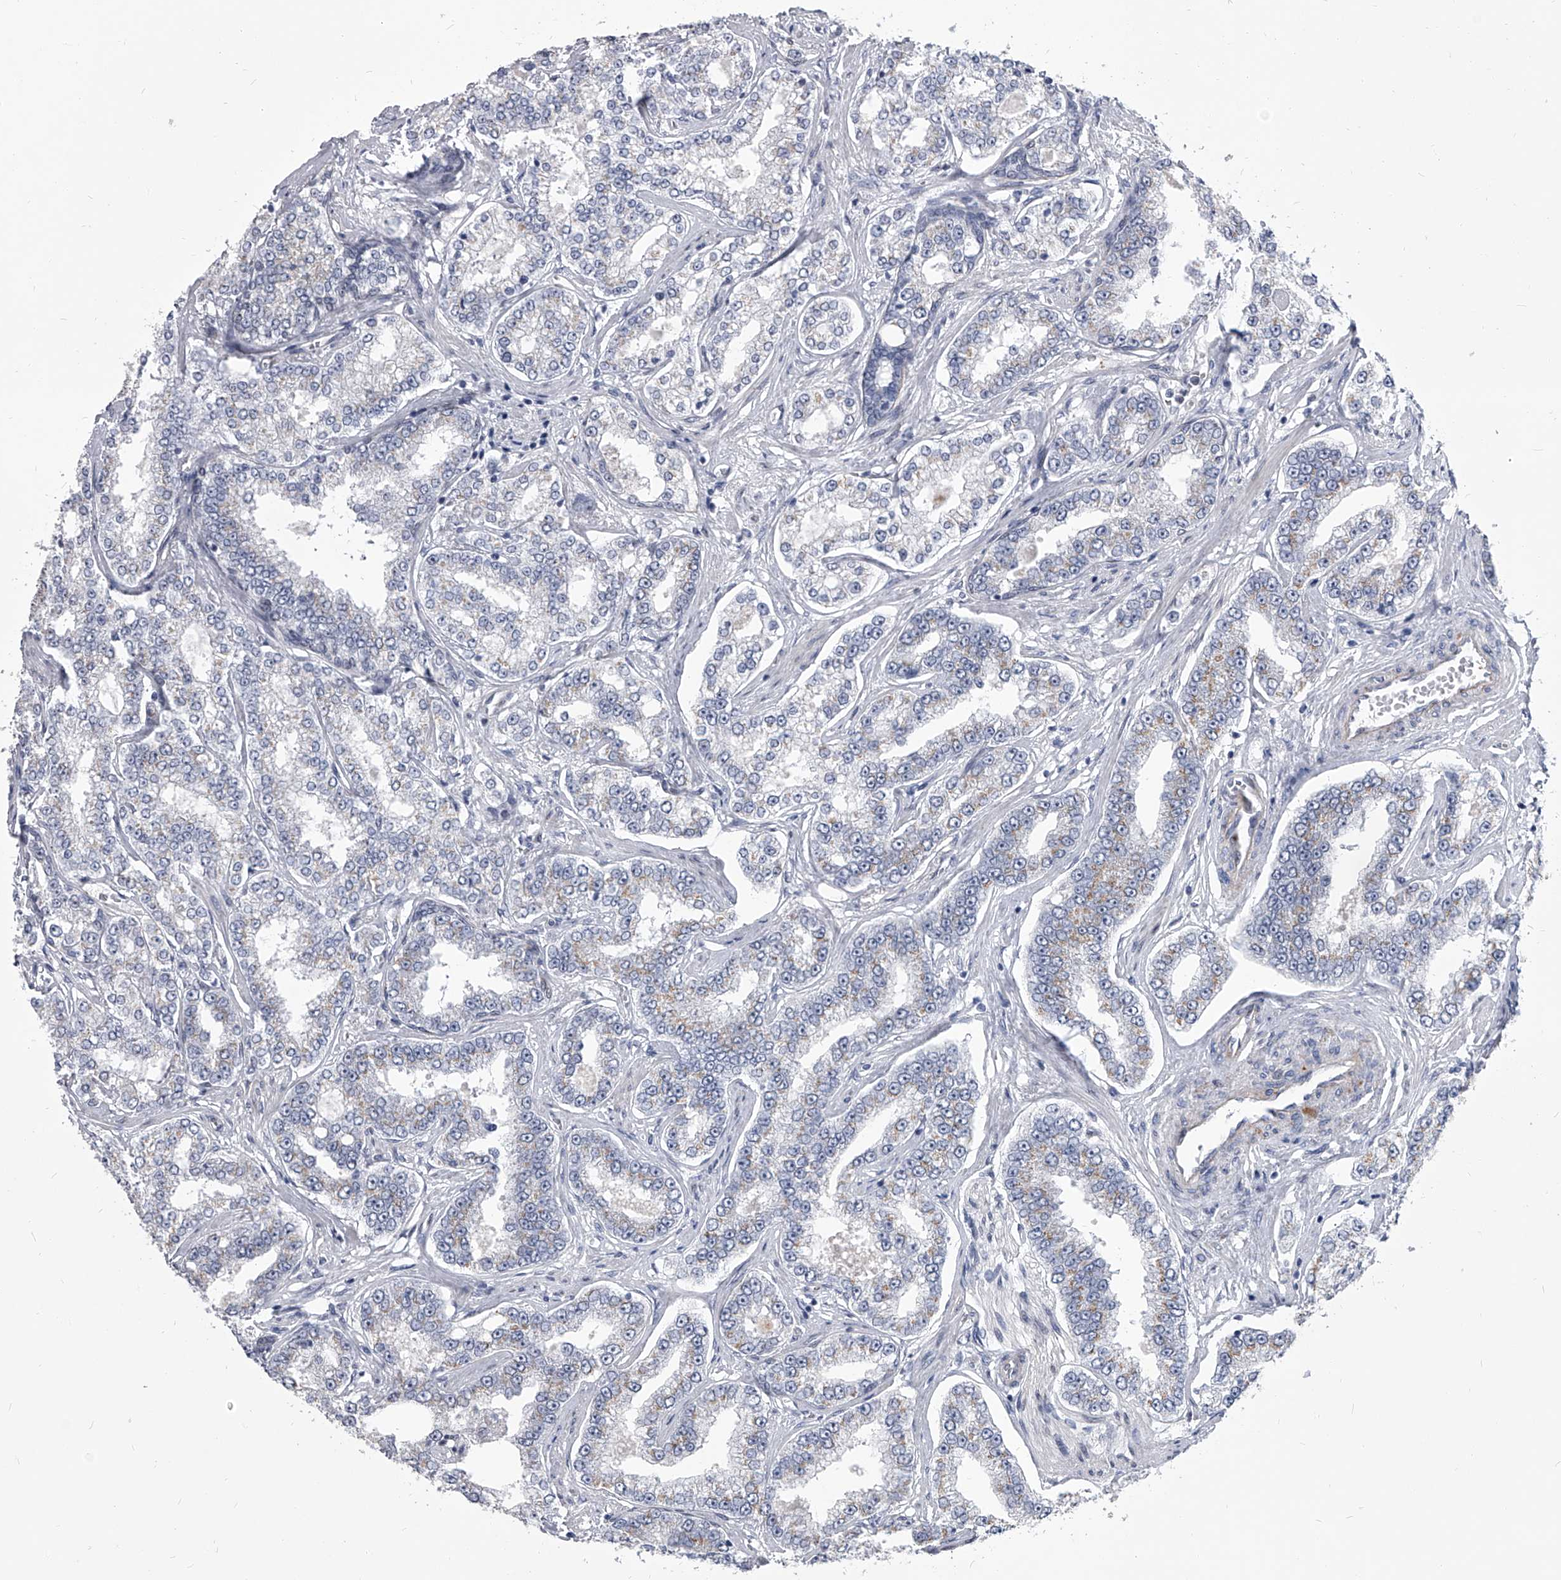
{"staining": {"intensity": "negative", "quantity": "none", "location": "none"}, "tissue": "prostate cancer", "cell_type": "Tumor cells", "image_type": "cancer", "snomed": [{"axis": "morphology", "description": "Normal tissue, NOS"}, {"axis": "morphology", "description": "Adenocarcinoma, High grade"}, {"axis": "topography", "description": "Prostate"}], "caption": "Immunohistochemistry image of human high-grade adenocarcinoma (prostate) stained for a protein (brown), which demonstrates no expression in tumor cells.", "gene": "EVA1C", "patient": {"sex": "male", "age": 83}}